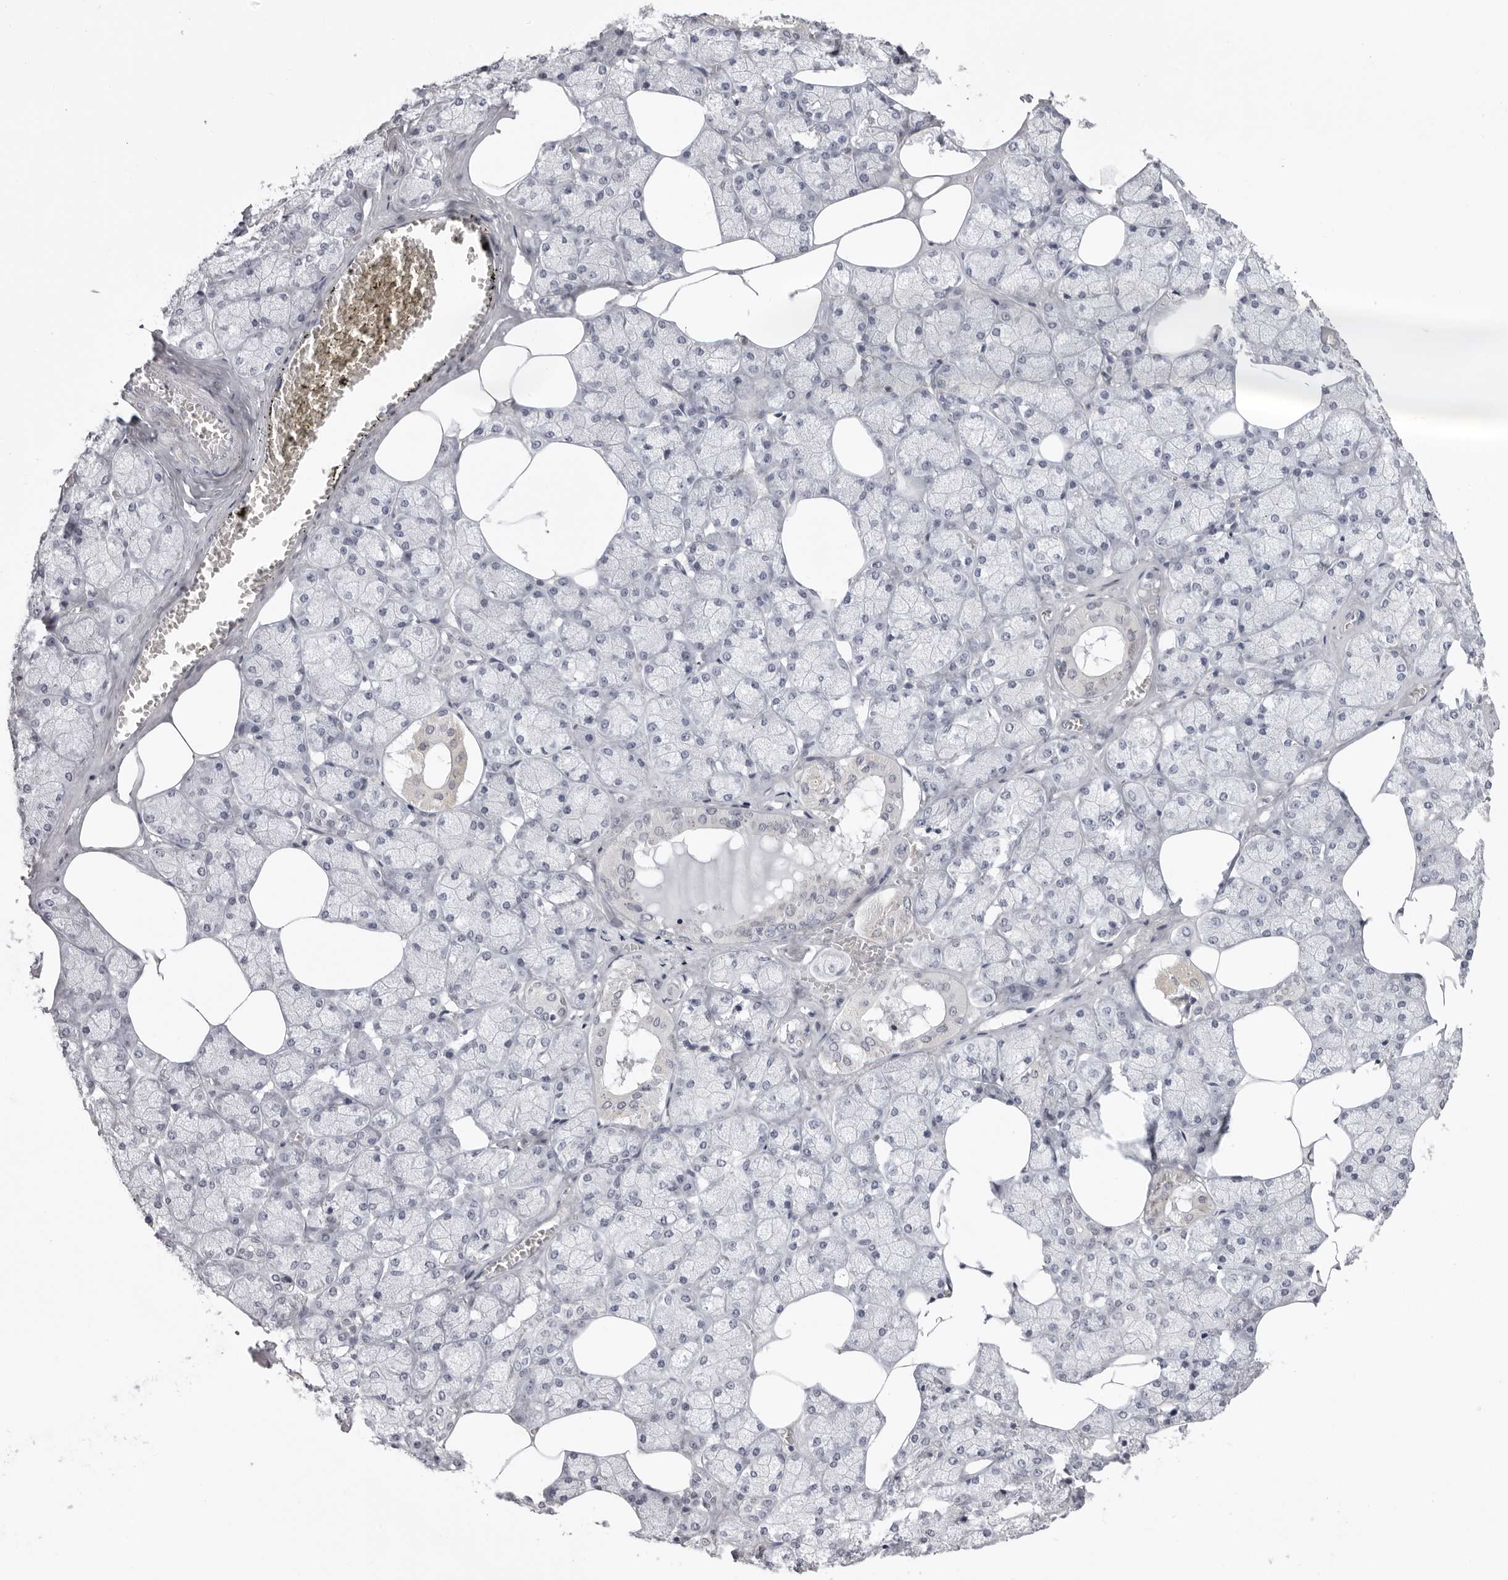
{"staining": {"intensity": "moderate", "quantity": "<25%", "location": "cytoplasmic/membranous"}, "tissue": "salivary gland", "cell_type": "Glandular cells", "image_type": "normal", "snomed": [{"axis": "morphology", "description": "Normal tissue, NOS"}, {"axis": "topography", "description": "Salivary gland"}], "caption": "IHC (DAB) staining of unremarkable salivary gland exhibits moderate cytoplasmic/membranous protein staining in approximately <25% of glandular cells. Immunohistochemistry (ihc) stains the protein in brown and the nuclei are stained blue.", "gene": "SUGCT", "patient": {"sex": "male", "age": 62}}